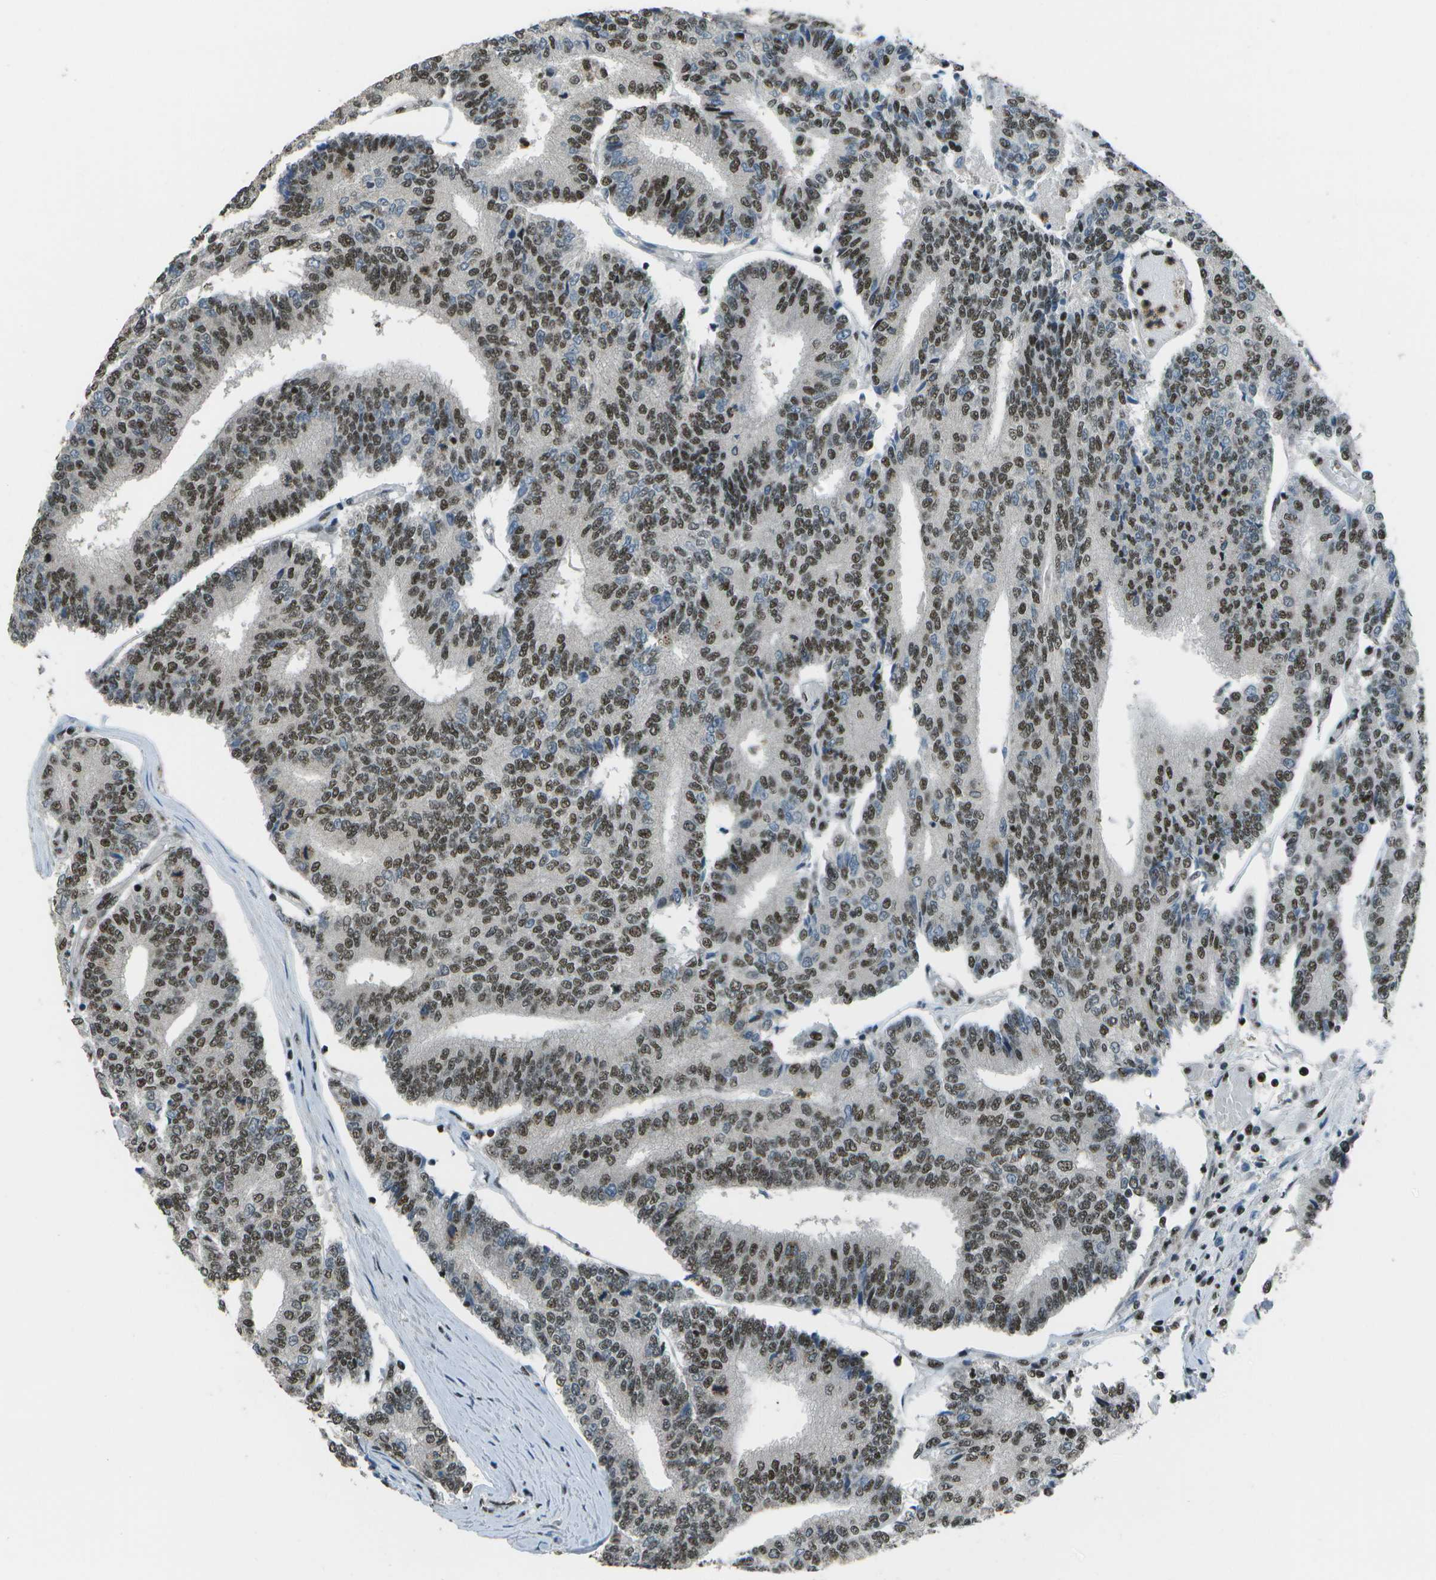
{"staining": {"intensity": "moderate", "quantity": ">75%", "location": "nuclear"}, "tissue": "prostate cancer", "cell_type": "Tumor cells", "image_type": "cancer", "snomed": [{"axis": "morphology", "description": "Normal tissue, NOS"}, {"axis": "morphology", "description": "Adenocarcinoma, High grade"}, {"axis": "topography", "description": "Prostate"}, {"axis": "topography", "description": "Seminal veicle"}], "caption": "Human prostate adenocarcinoma (high-grade) stained with a protein marker displays moderate staining in tumor cells.", "gene": "DEPDC1", "patient": {"sex": "male", "age": 55}}